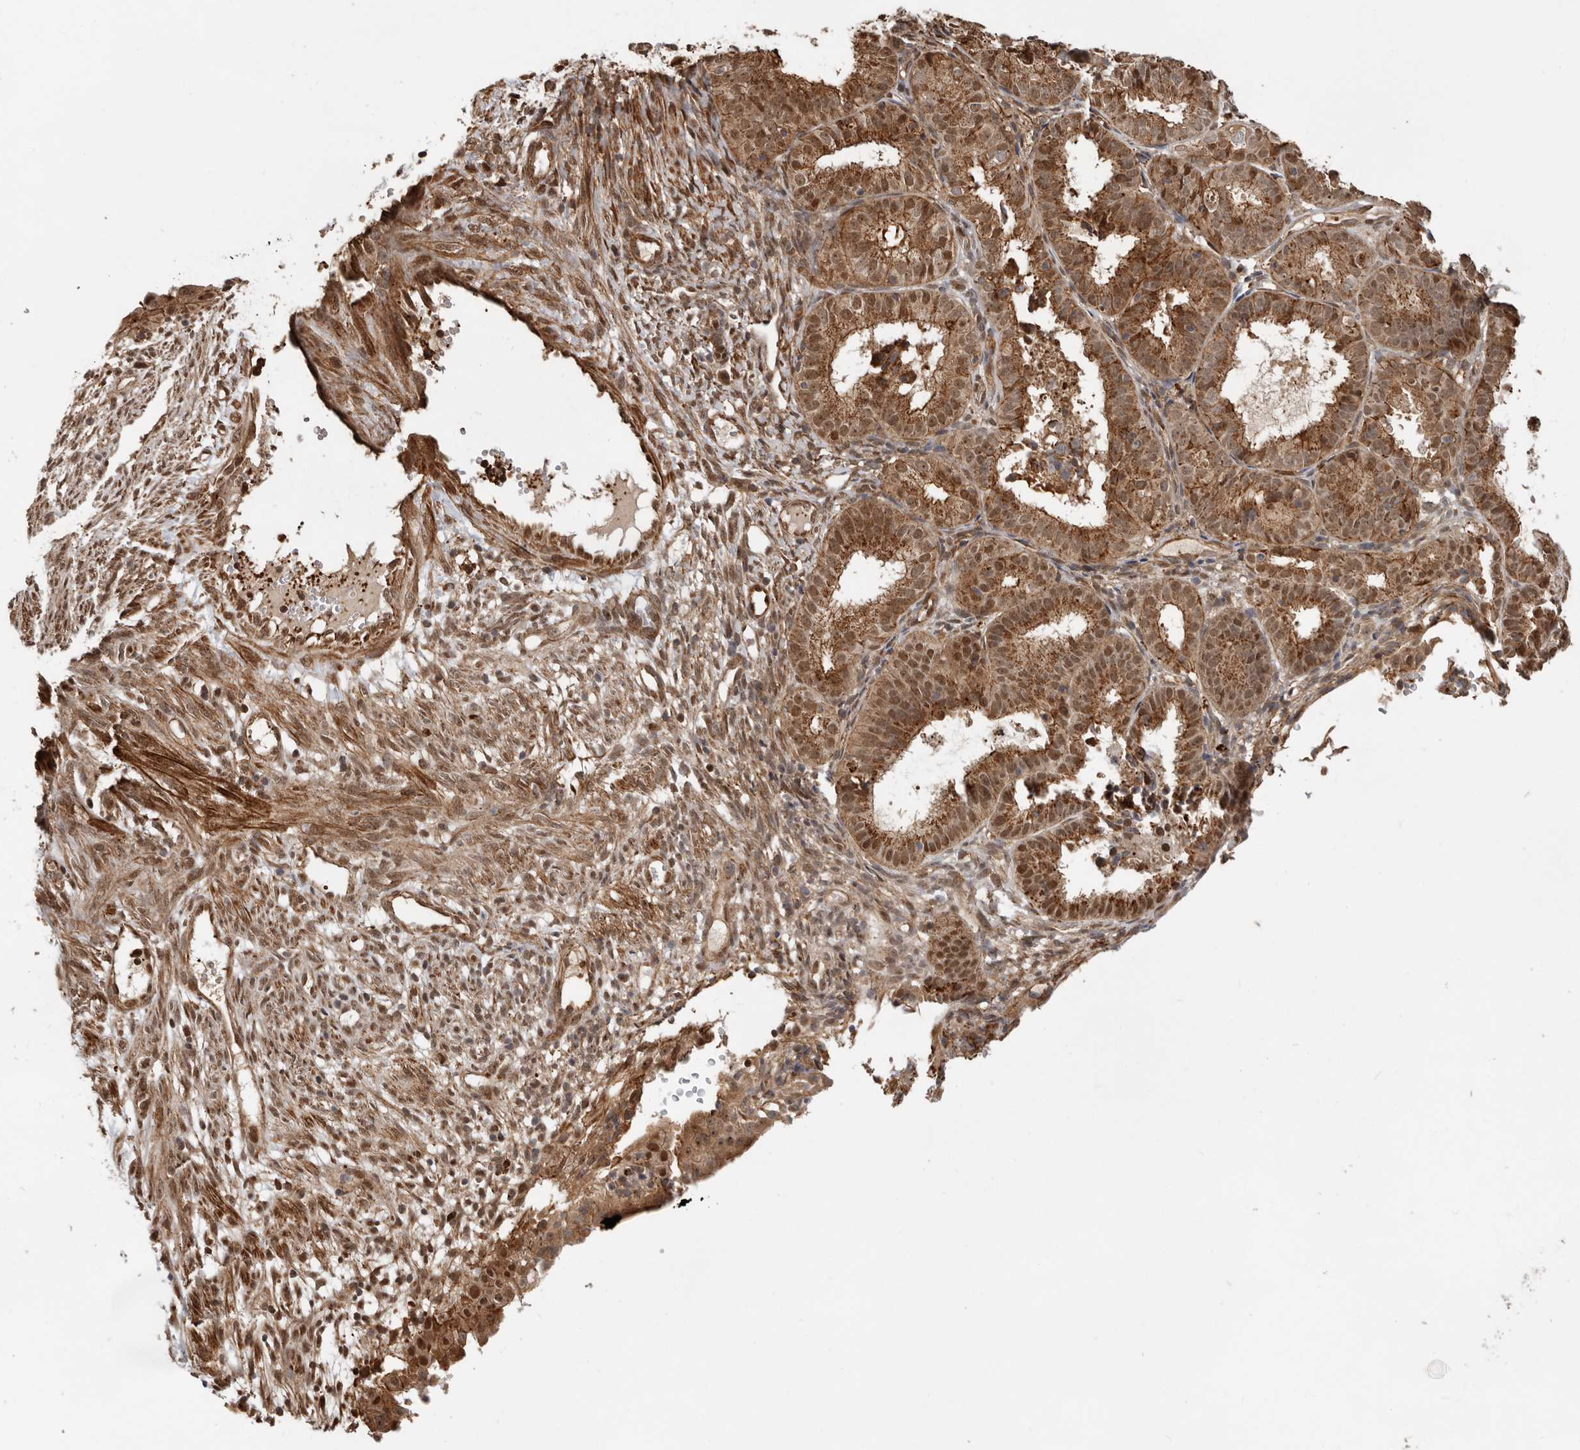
{"staining": {"intensity": "moderate", "quantity": ">75%", "location": "cytoplasmic/membranous,nuclear"}, "tissue": "endometrial cancer", "cell_type": "Tumor cells", "image_type": "cancer", "snomed": [{"axis": "morphology", "description": "Adenocarcinoma, NOS"}, {"axis": "topography", "description": "Endometrium"}], "caption": "DAB (3,3'-diaminobenzidine) immunohistochemical staining of human endometrial adenocarcinoma shows moderate cytoplasmic/membranous and nuclear protein positivity in about >75% of tumor cells.", "gene": "RNF157", "patient": {"sex": "female", "age": 51}}